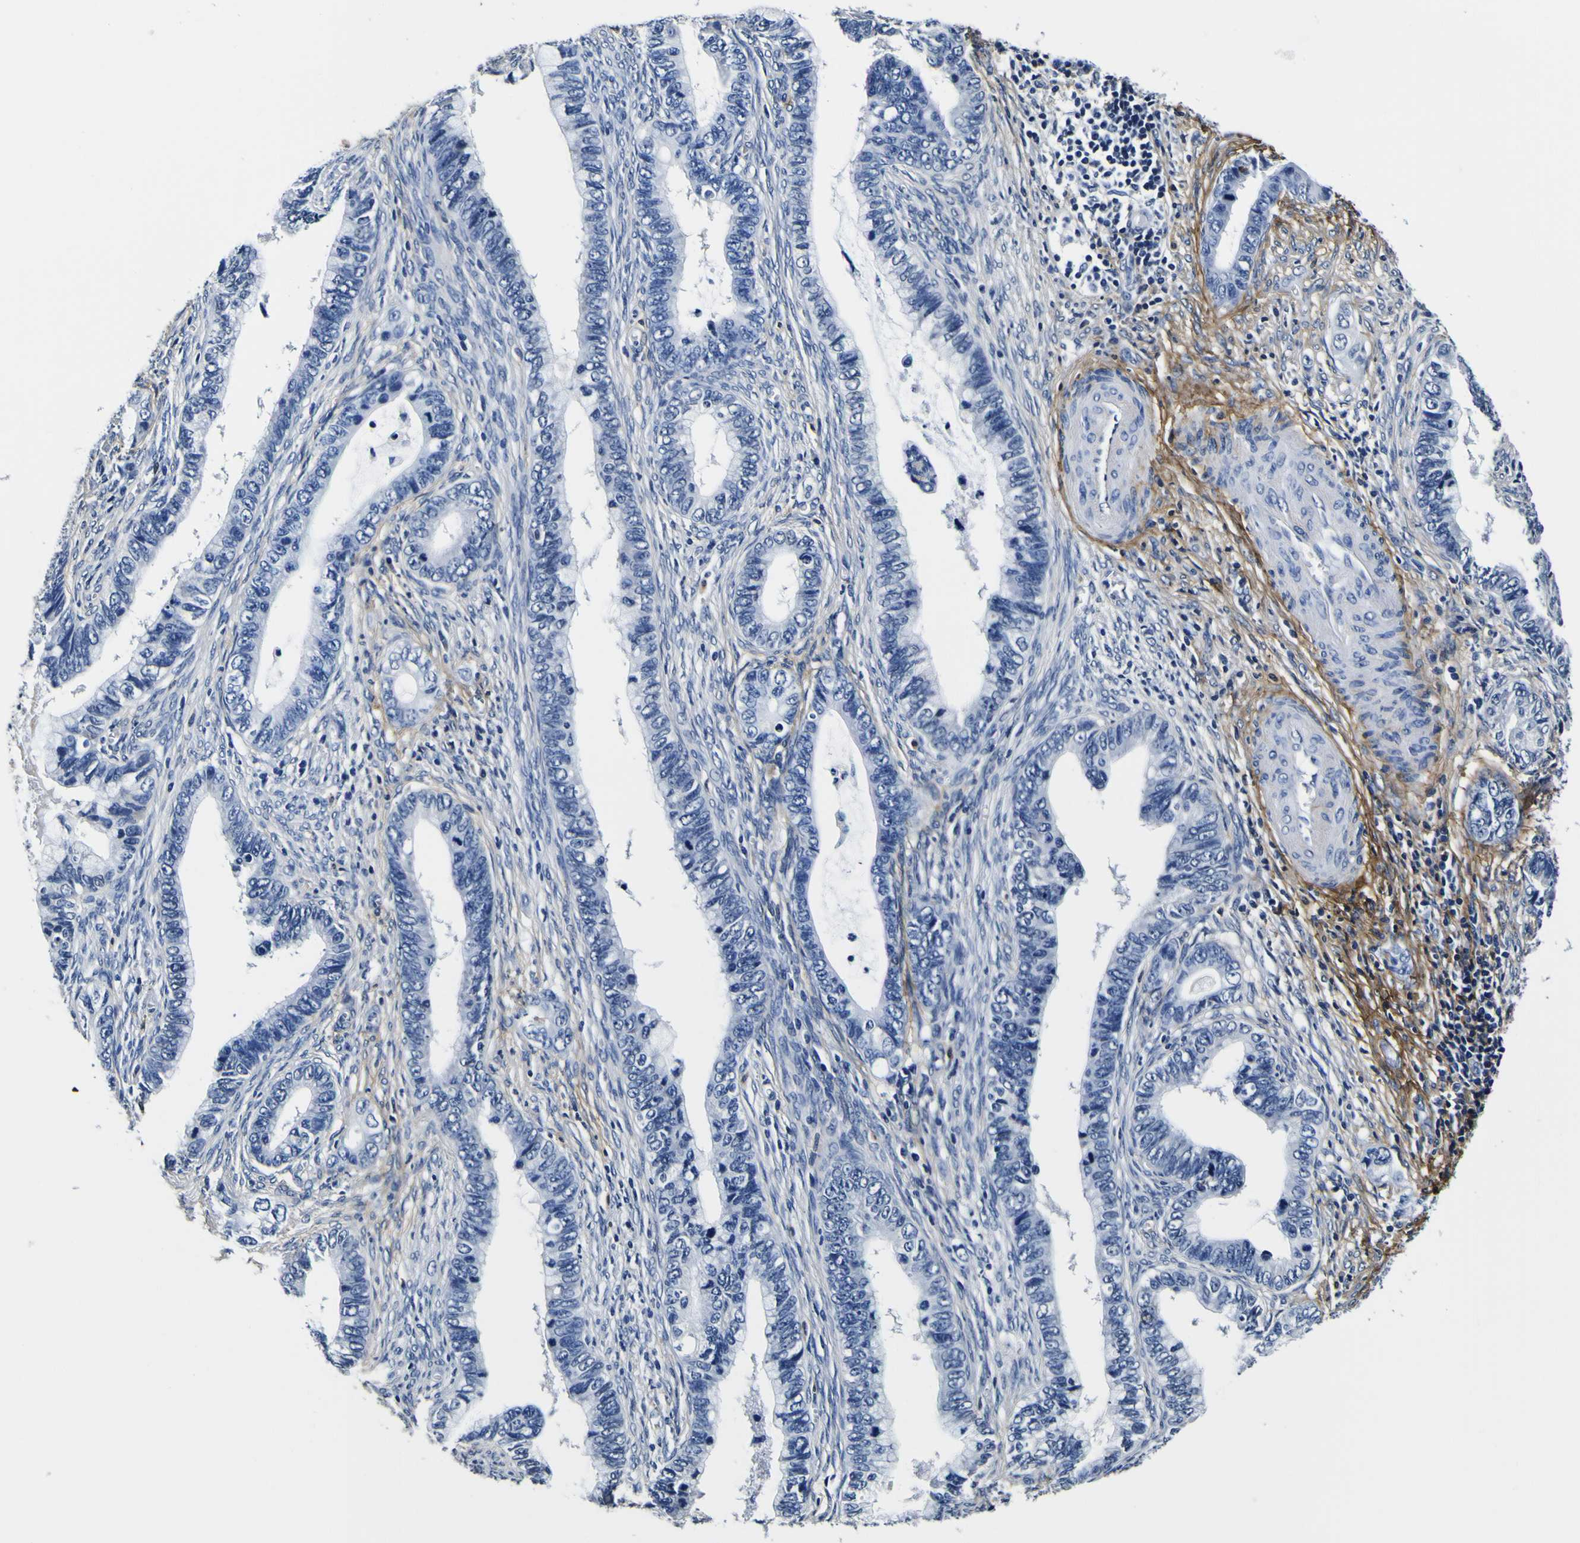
{"staining": {"intensity": "negative", "quantity": "none", "location": "none"}, "tissue": "cervical cancer", "cell_type": "Tumor cells", "image_type": "cancer", "snomed": [{"axis": "morphology", "description": "Adenocarcinoma, NOS"}, {"axis": "topography", "description": "Cervix"}], "caption": "Human cervical cancer (adenocarcinoma) stained for a protein using IHC reveals no staining in tumor cells.", "gene": "POSTN", "patient": {"sex": "female", "age": 44}}